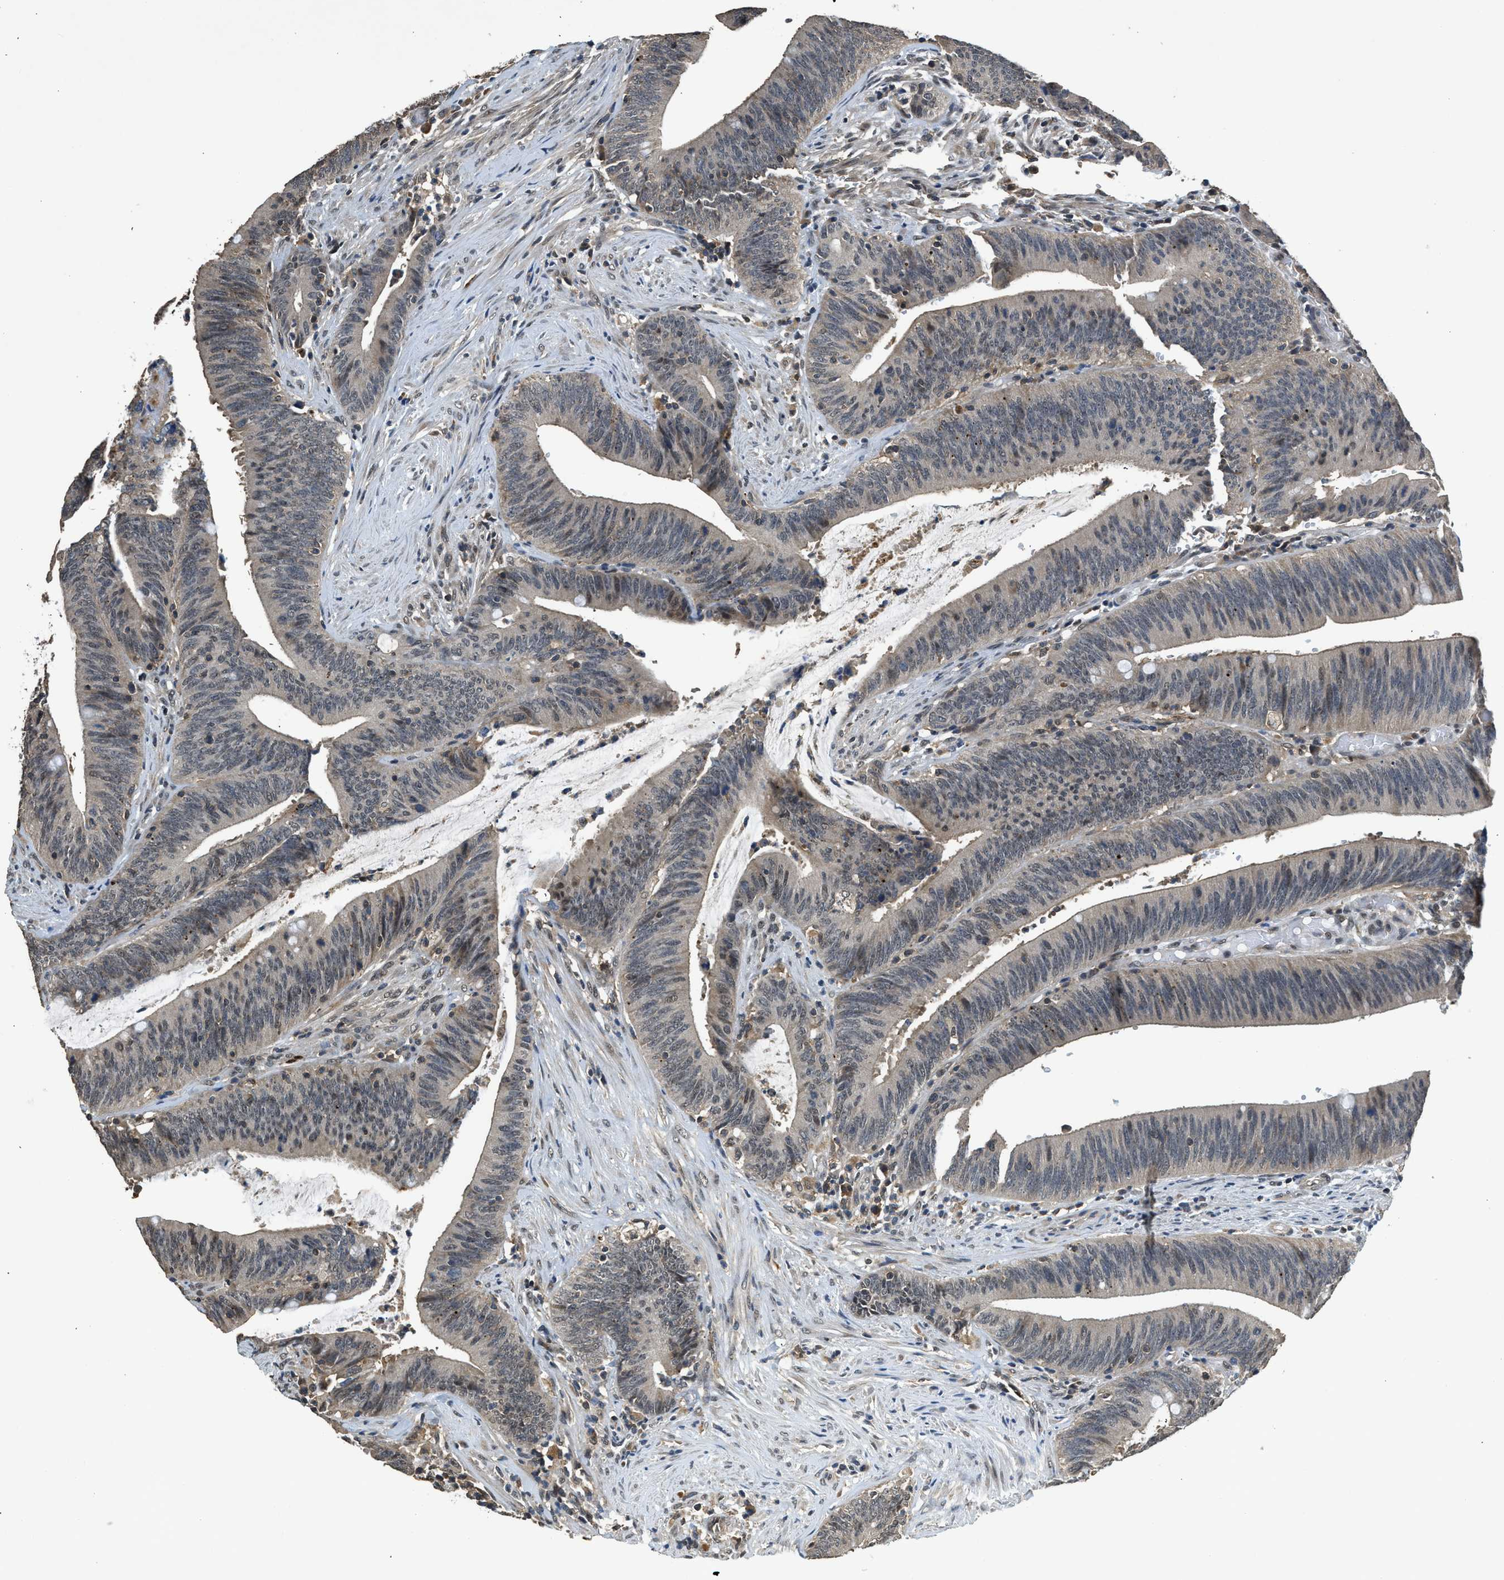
{"staining": {"intensity": "moderate", "quantity": "<25%", "location": "nuclear"}, "tissue": "colorectal cancer", "cell_type": "Tumor cells", "image_type": "cancer", "snomed": [{"axis": "morphology", "description": "Normal tissue, NOS"}, {"axis": "morphology", "description": "Adenocarcinoma, NOS"}, {"axis": "topography", "description": "Rectum"}], "caption": "Tumor cells reveal low levels of moderate nuclear staining in about <25% of cells in adenocarcinoma (colorectal). The protein of interest is stained brown, and the nuclei are stained in blue (DAB (3,3'-diaminobenzidine) IHC with brightfield microscopy, high magnification).", "gene": "SLC15A4", "patient": {"sex": "female", "age": 66}}